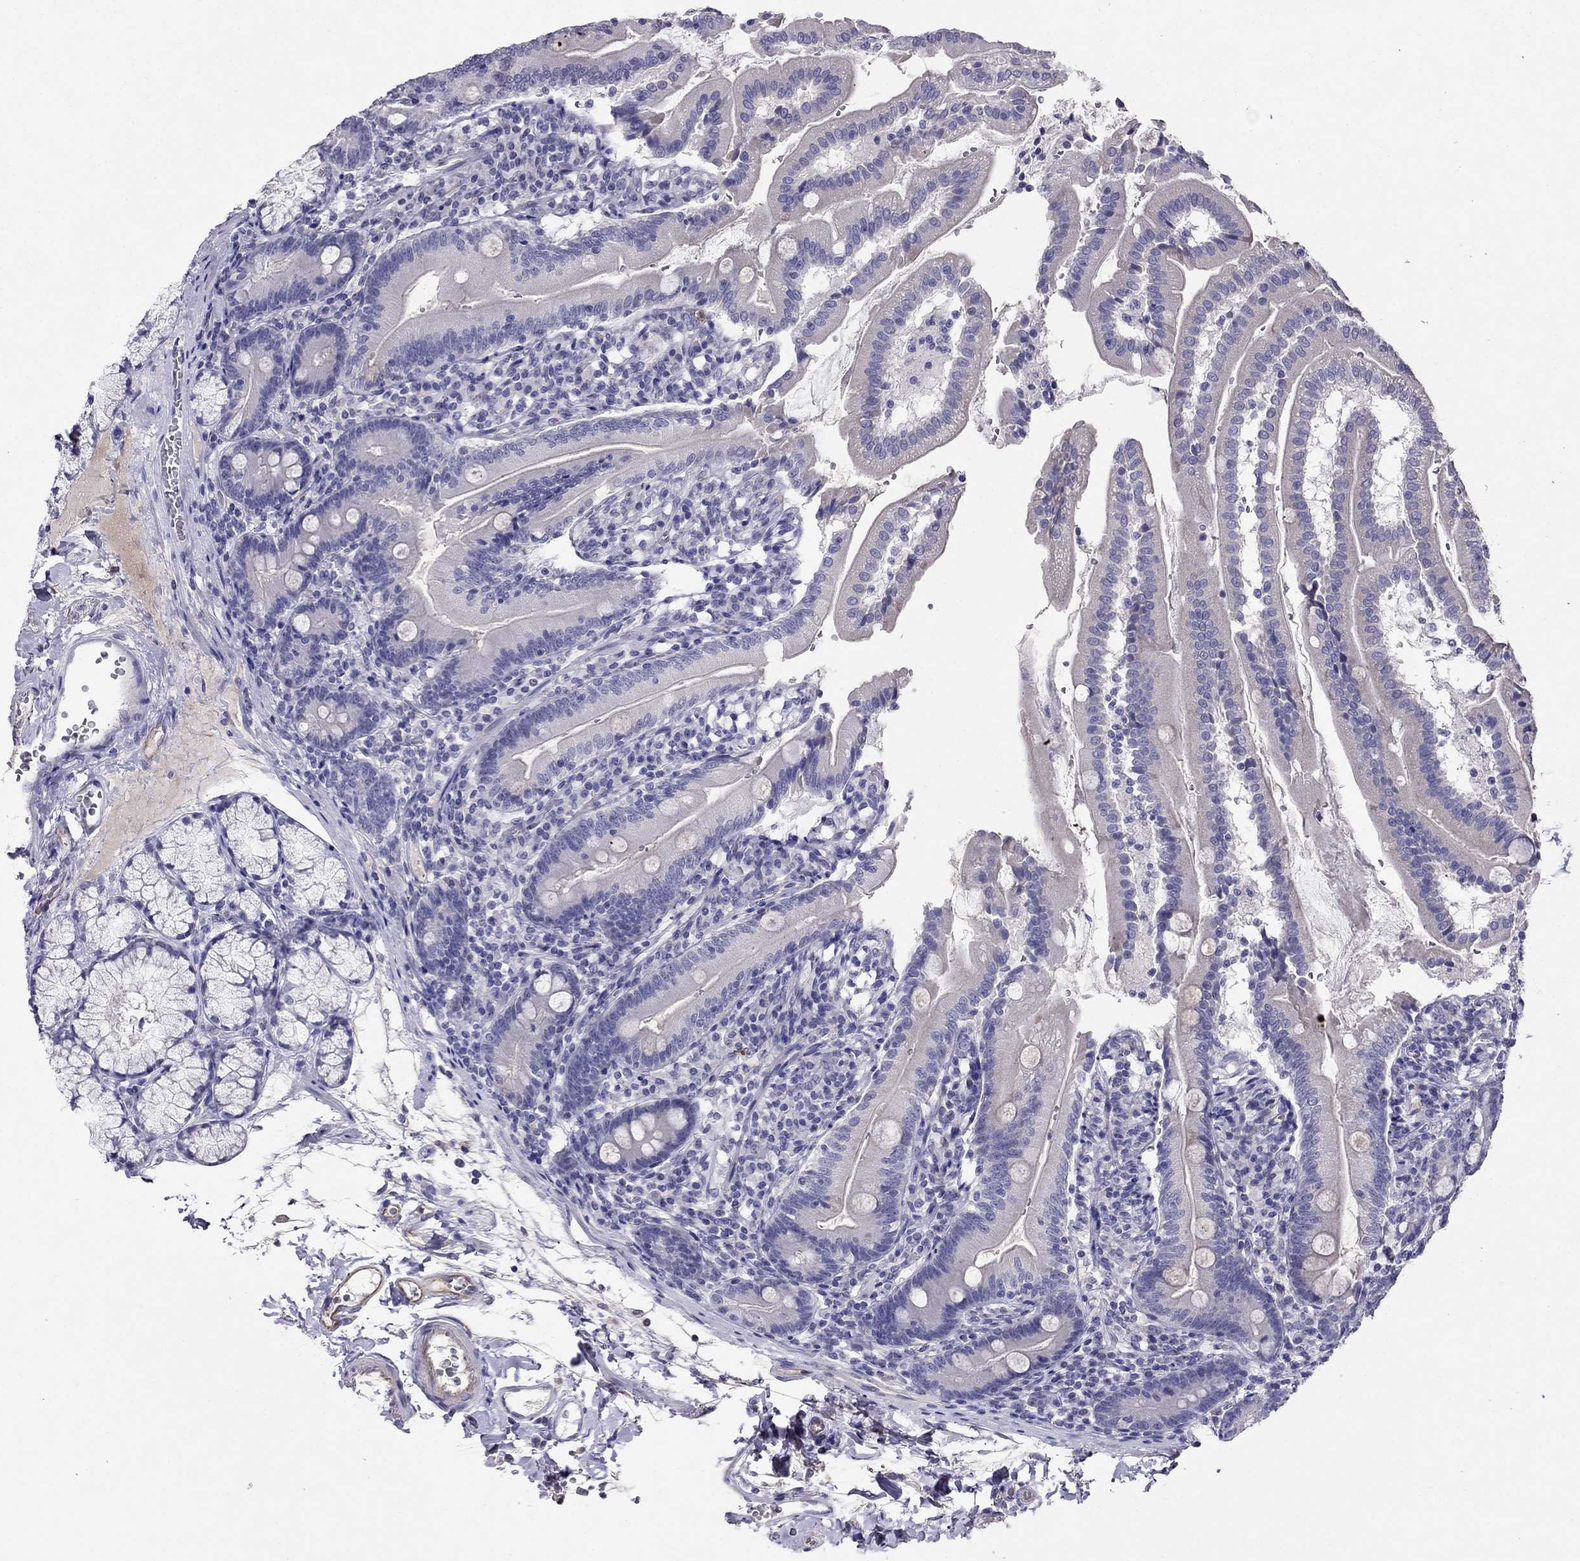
{"staining": {"intensity": "negative", "quantity": "none", "location": "none"}, "tissue": "duodenum", "cell_type": "Glandular cells", "image_type": "normal", "snomed": [{"axis": "morphology", "description": "Normal tissue, NOS"}, {"axis": "topography", "description": "Duodenum"}], "caption": "Immunohistochemical staining of unremarkable duodenum displays no significant staining in glandular cells. (Immunohistochemistry, brightfield microscopy, high magnification).", "gene": "SPINT4", "patient": {"sex": "female", "age": 67}}